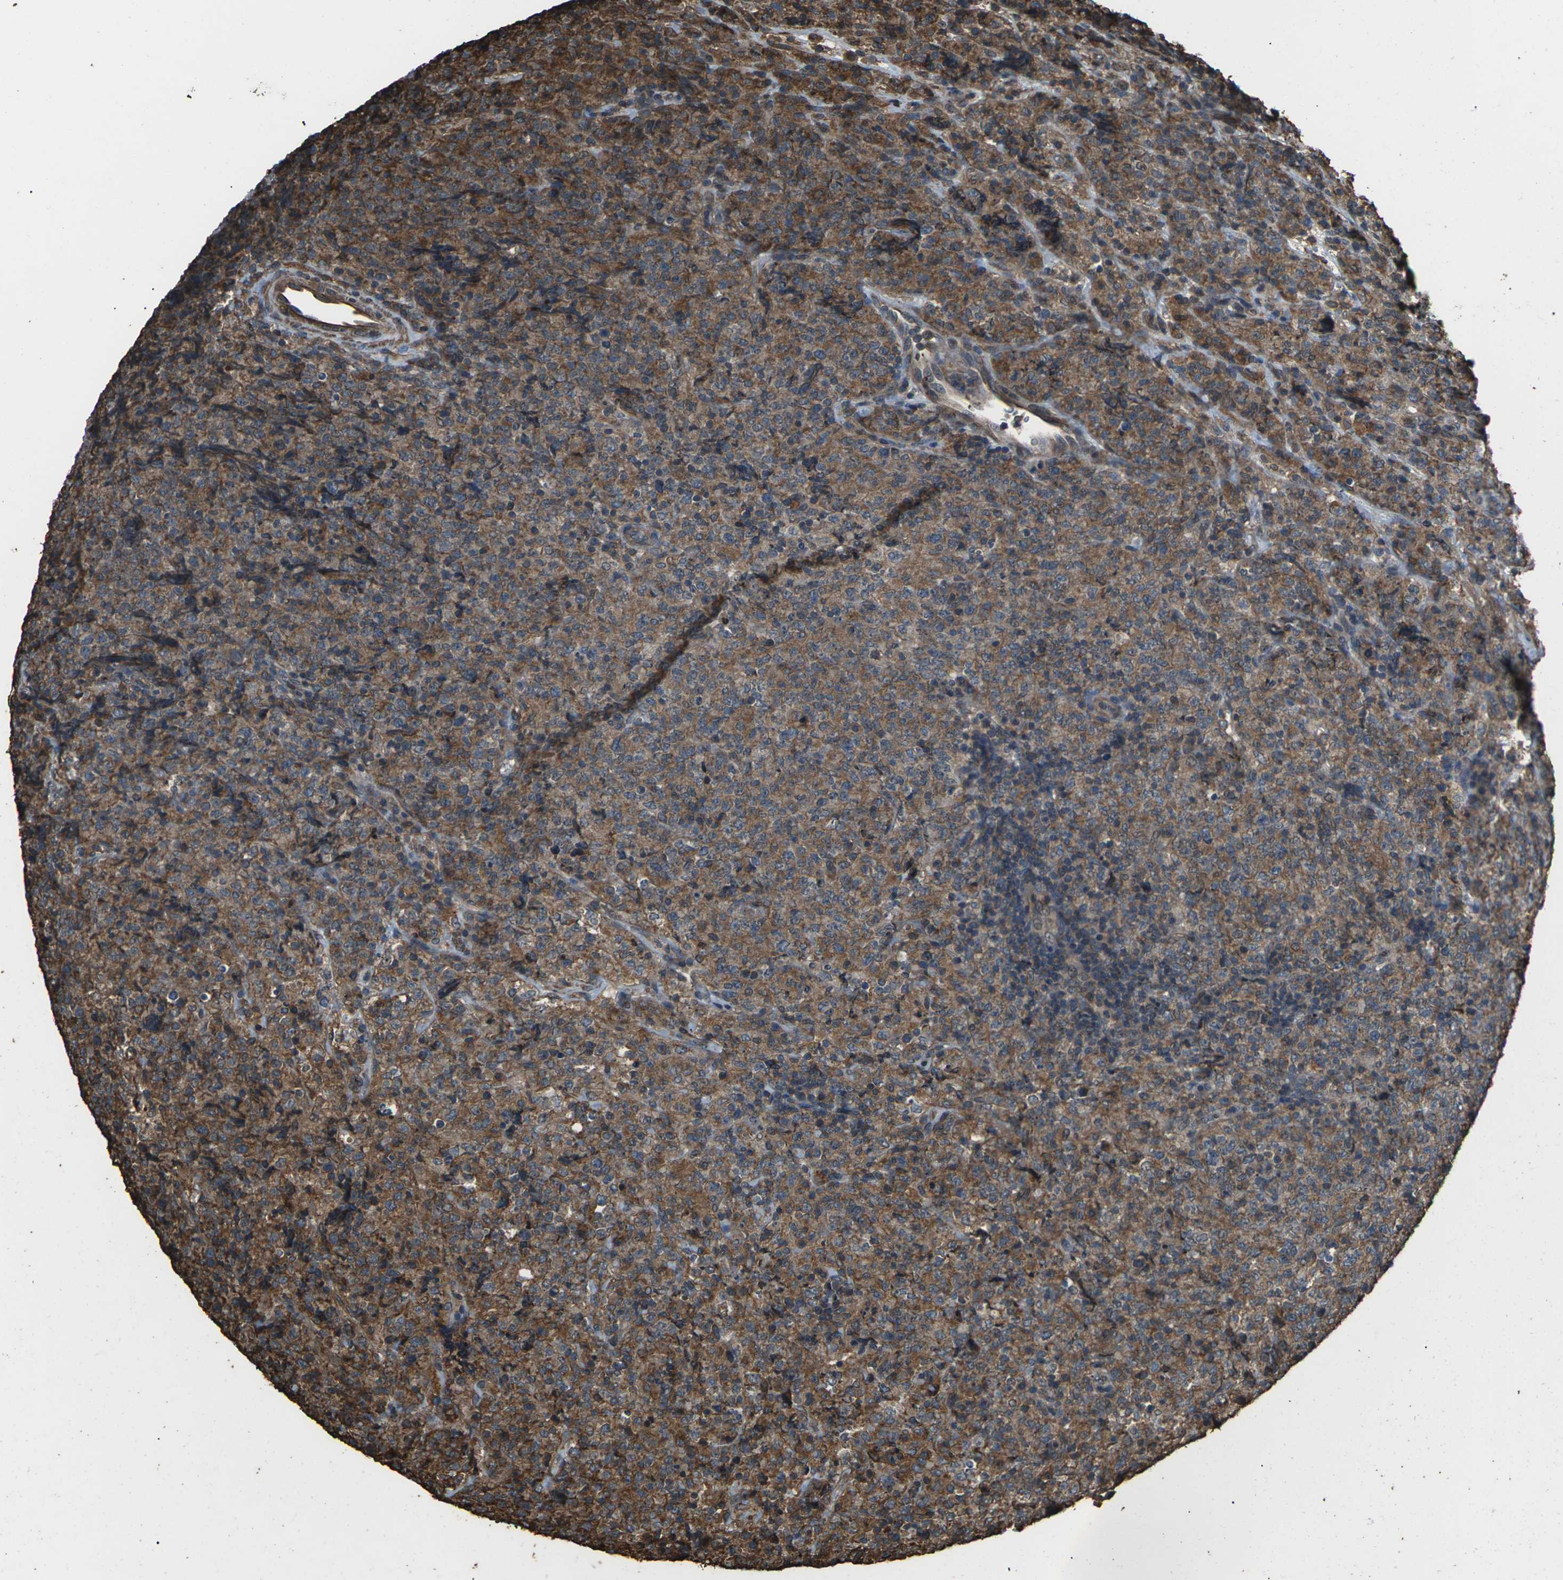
{"staining": {"intensity": "moderate", "quantity": ">75%", "location": "cytoplasmic/membranous"}, "tissue": "lymphoma", "cell_type": "Tumor cells", "image_type": "cancer", "snomed": [{"axis": "morphology", "description": "Malignant lymphoma, non-Hodgkin's type, High grade"}, {"axis": "topography", "description": "Tonsil"}], "caption": "Immunohistochemistry of lymphoma shows medium levels of moderate cytoplasmic/membranous staining in approximately >75% of tumor cells. (Brightfield microscopy of DAB IHC at high magnification).", "gene": "DHPS", "patient": {"sex": "female", "age": 36}}